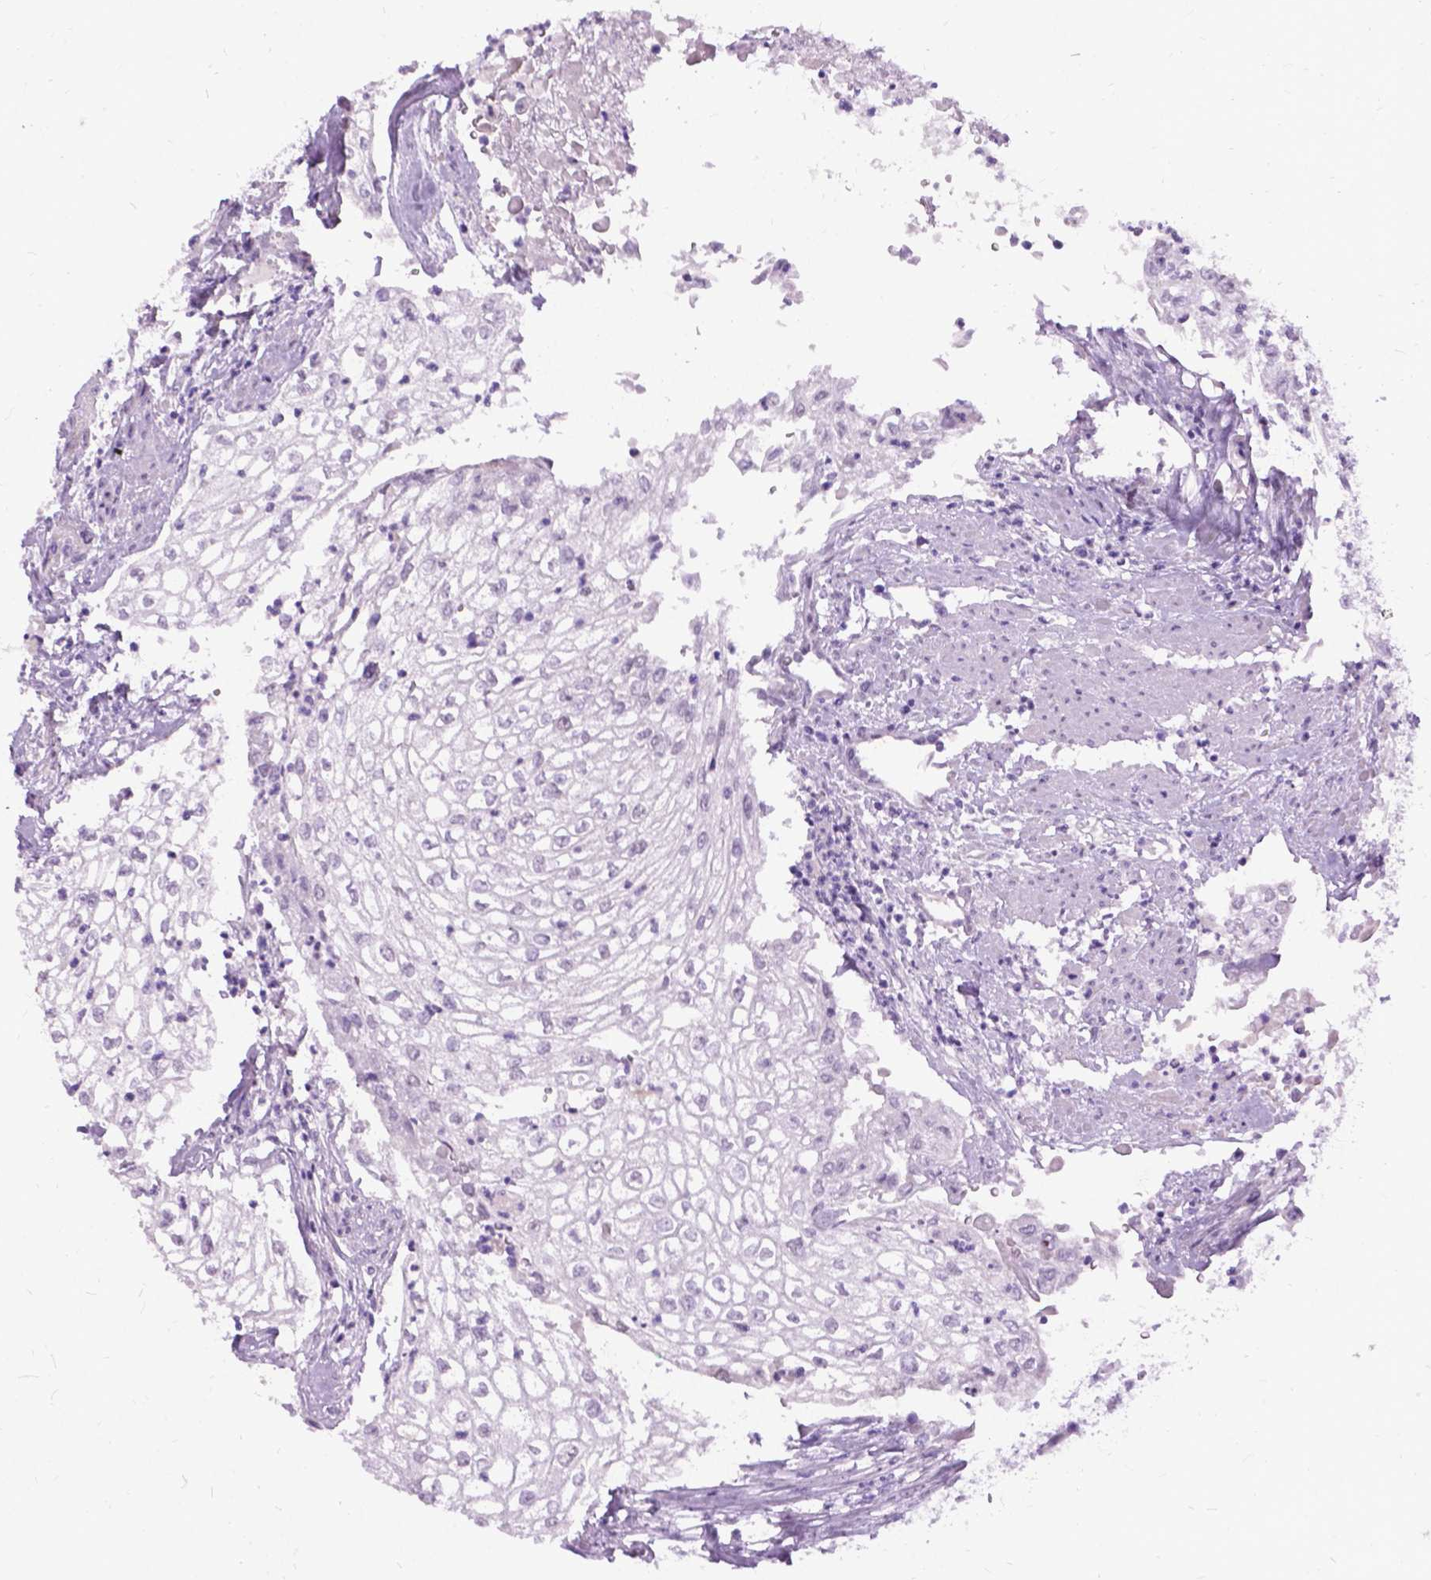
{"staining": {"intensity": "negative", "quantity": "none", "location": "none"}, "tissue": "urothelial cancer", "cell_type": "Tumor cells", "image_type": "cancer", "snomed": [{"axis": "morphology", "description": "Urothelial carcinoma, High grade"}, {"axis": "topography", "description": "Urinary bladder"}], "caption": "Urothelial cancer was stained to show a protein in brown. There is no significant expression in tumor cells. Nuclei are stained in blue.", "gene": "PROB1", "patient": {"sex": "male", "age": 62}}